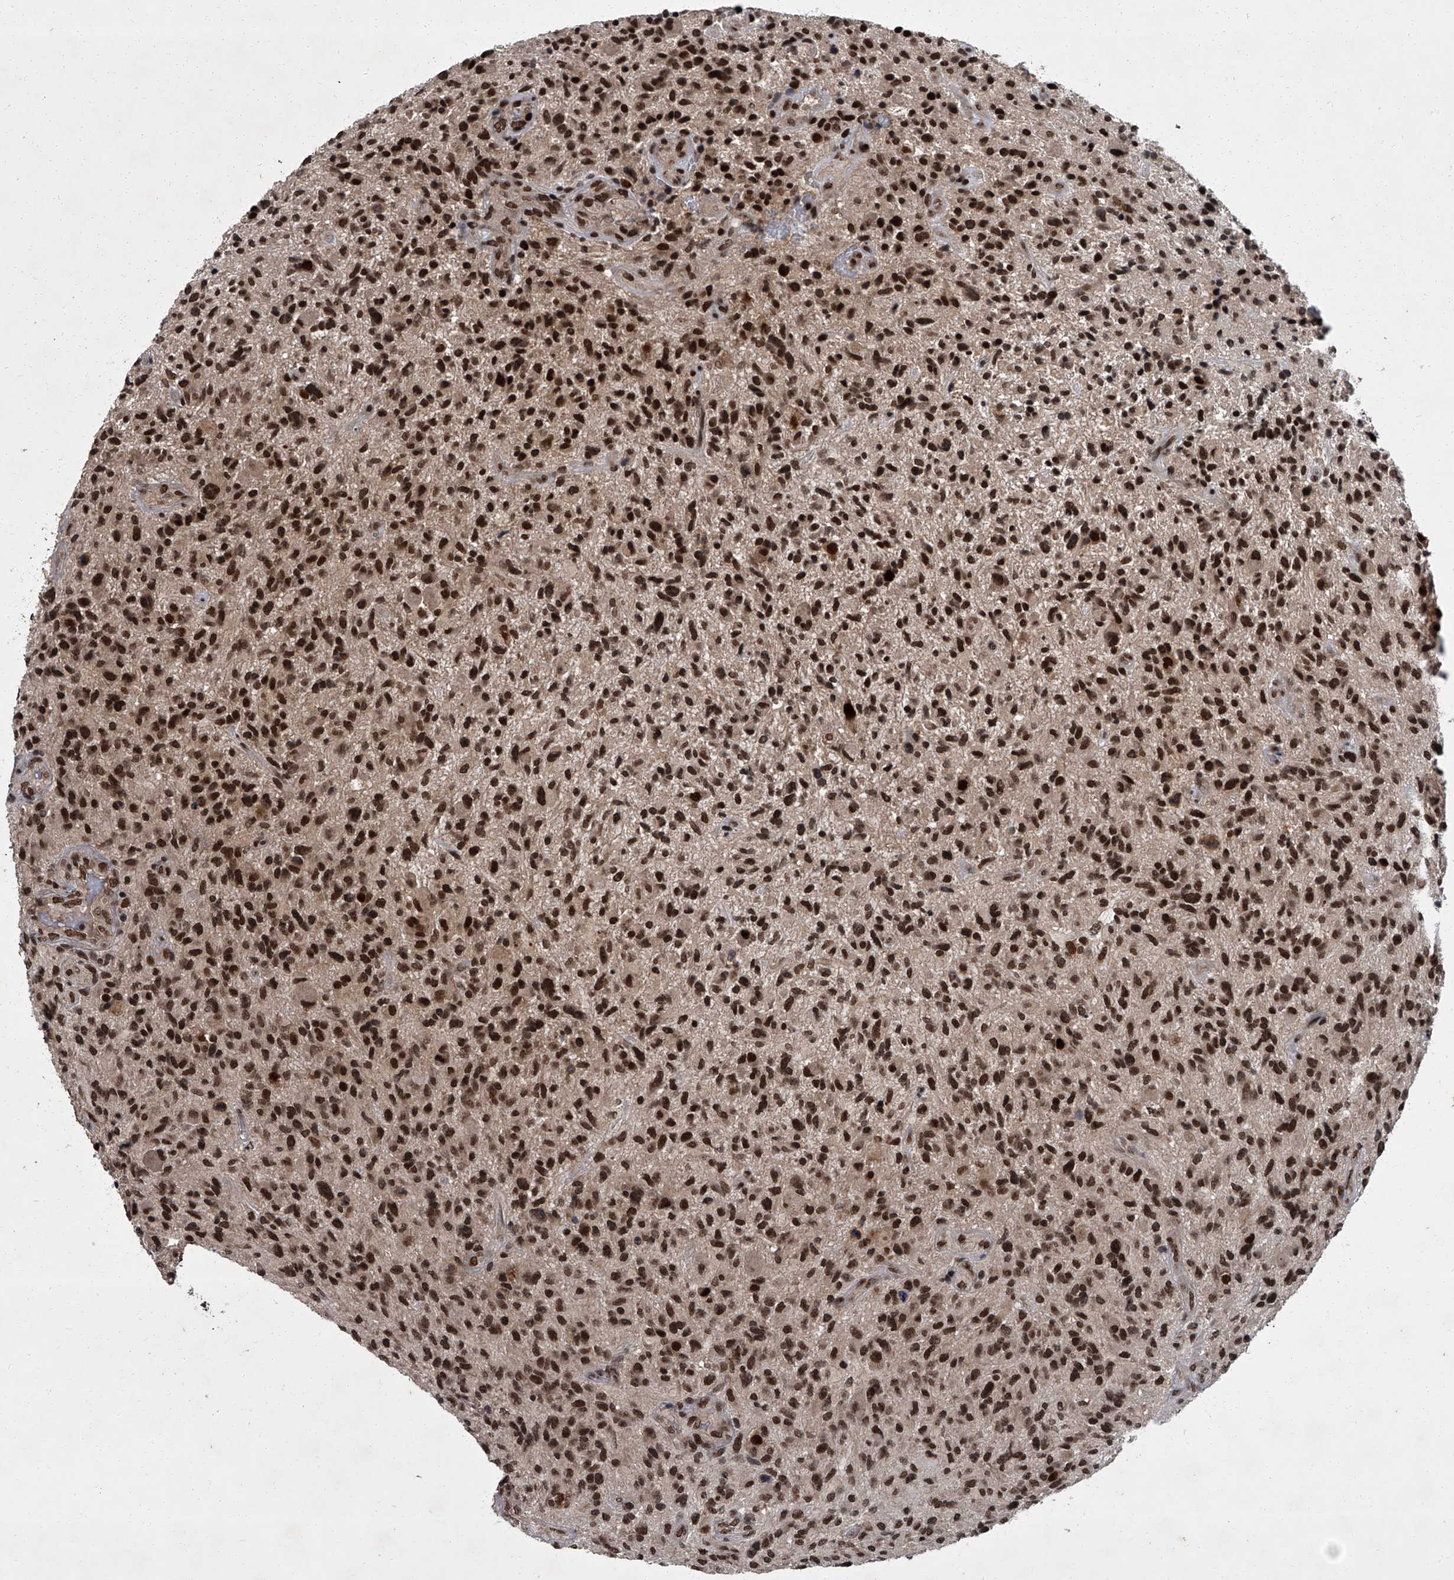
{"staining": {"intensity": "strong", "quantity": ">75%", "location": "nuclear"}, "tissue": "glioma", "cell_type": "Tumor cells", "image_type": "cancer", "snomed": [{"axis": "morphology", "description": "Glioma, malignant, High grade"}, {"axis": "topography", "description": "Brain"}], "caption": "IHC of human high-grade glioma (malignant) shows high levels of strong nuclear staining in approximately >75% of tumor cells.", "gene": "ZNF518B", "patient": {"sex": "male", "age": 47}}